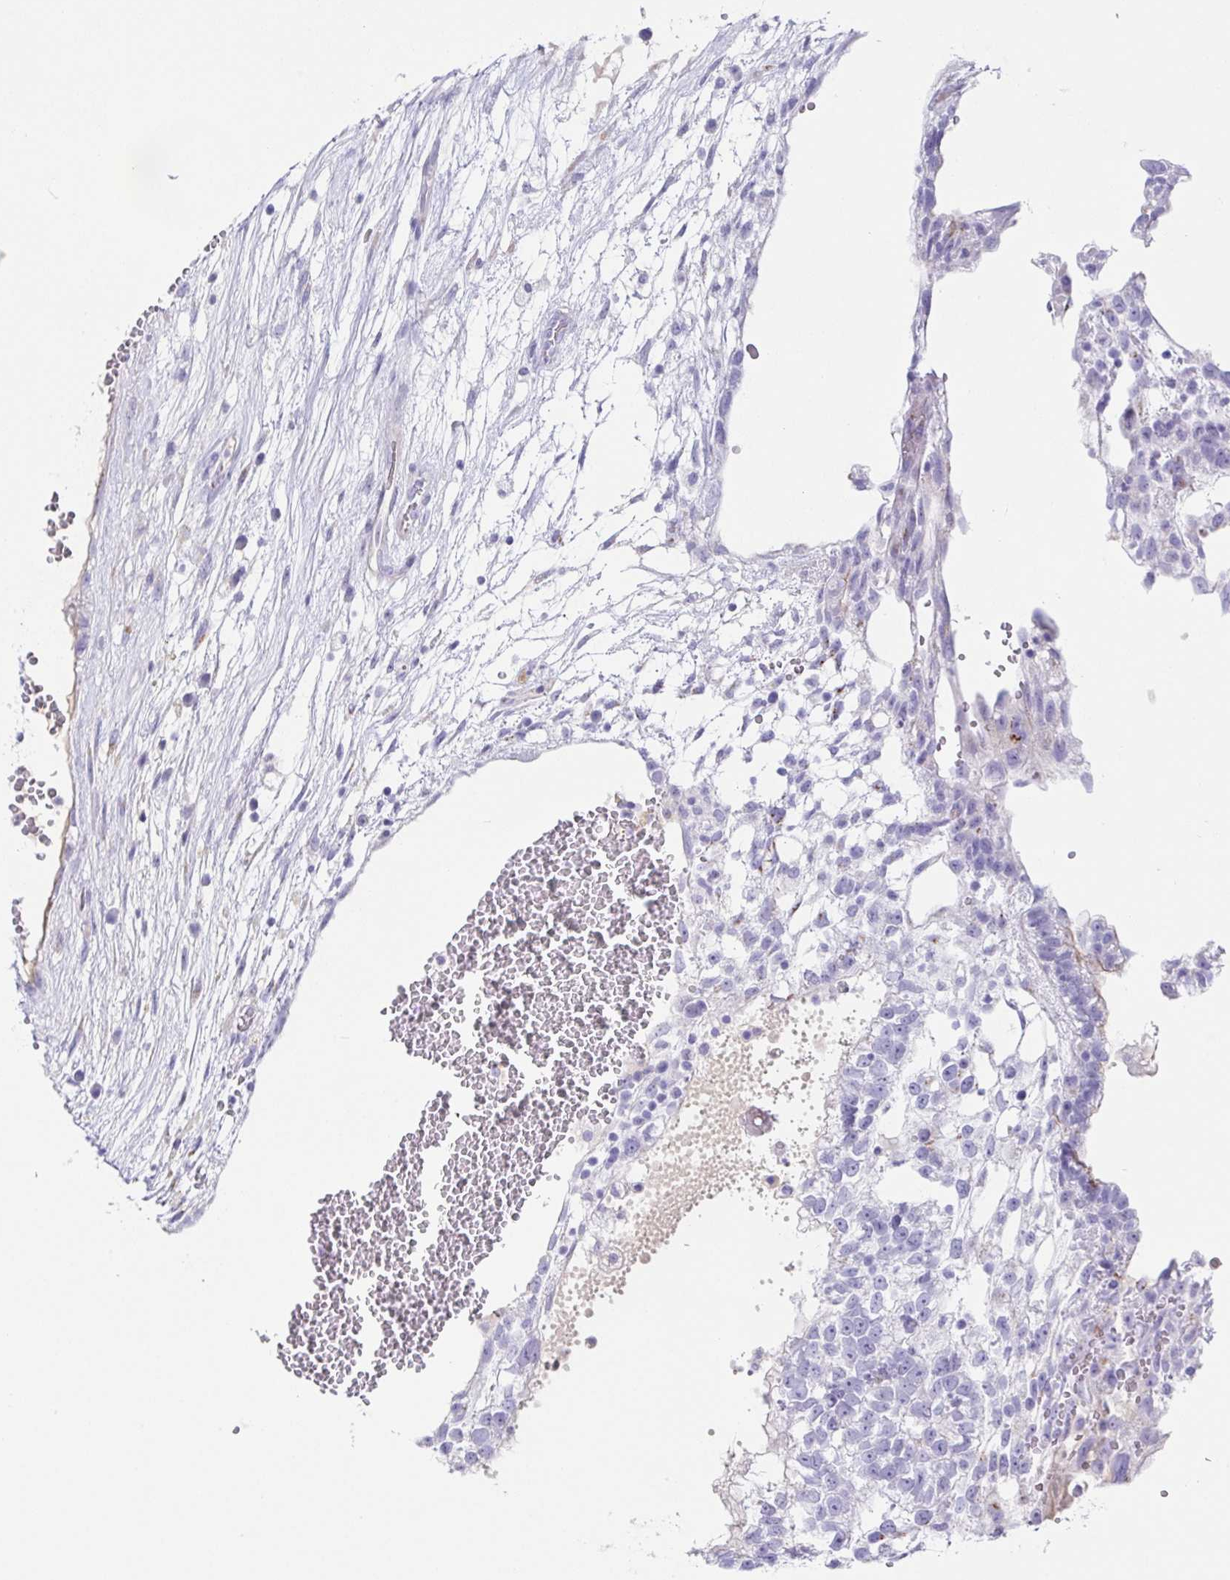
{"staining": {"intensity": "negative", "quantity": "none", "location": "none"}, "tissue": "testis cancer", "cell_type": "Tumor cells", "image_type": "cancer", "snomed": [{"axis": "morphology", "description": "Normal tissue, NOS"}, {"axis": "morphology", "description": "Carcinoma, Embryonal, NOS"}, {"axis": "topography", "description": "Testis"}], "caption": "Immunohistochemistry photomicrograph of neoplastic tissue: human testis cancer (embryonal carcinoma) stained with DAB (3,3'-diaminobenzidine) demonstrates no significant protein staining in tumor cells. (DAB IHC, high magnification).", "gene": "LDLRAD1", "patient": {"sex": "male", "age": 32}}